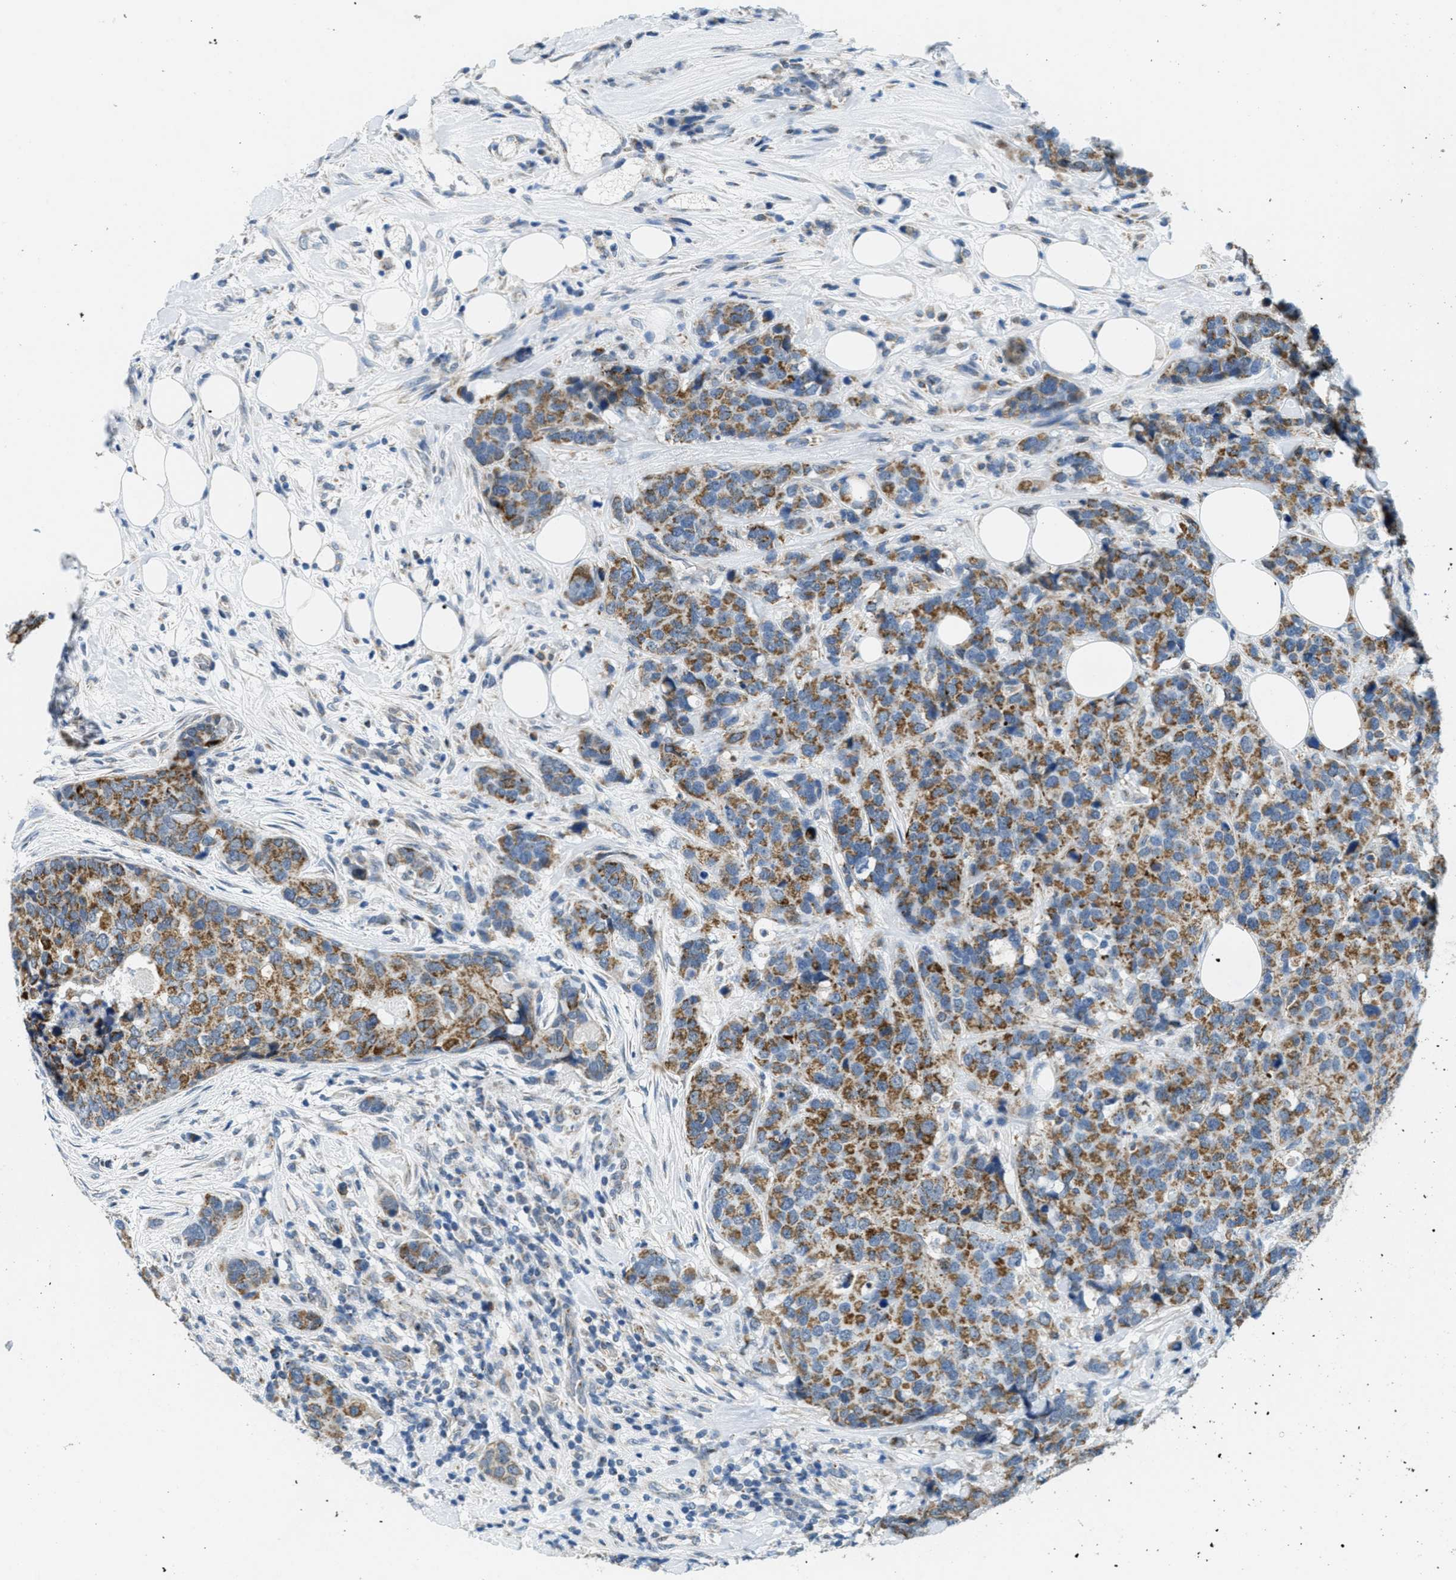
{"staining": {"intensity": "moderate", "quantity": ">75%", "location": "cytoplasmic/membranous"}, "tissue": "breast cancer", "cell_type": "Tumor cells", "image_type": "cancer", "snomed": [{"axis": "morphology", "description": "Lobular carcinoma"}, {"axis": "topography", "description": "Breast"}], "caption": "Immunohistochemistry of breast lobular carcinoma exhibits medium levels of moderate cytoplasmic/membranous positivity in approximately >75% of tumor cells. Ihc stains the protein in brown and the nuclei are stained blue.", "gene": "TOMM70", "patient": {"sex": "female", "age": 59}}